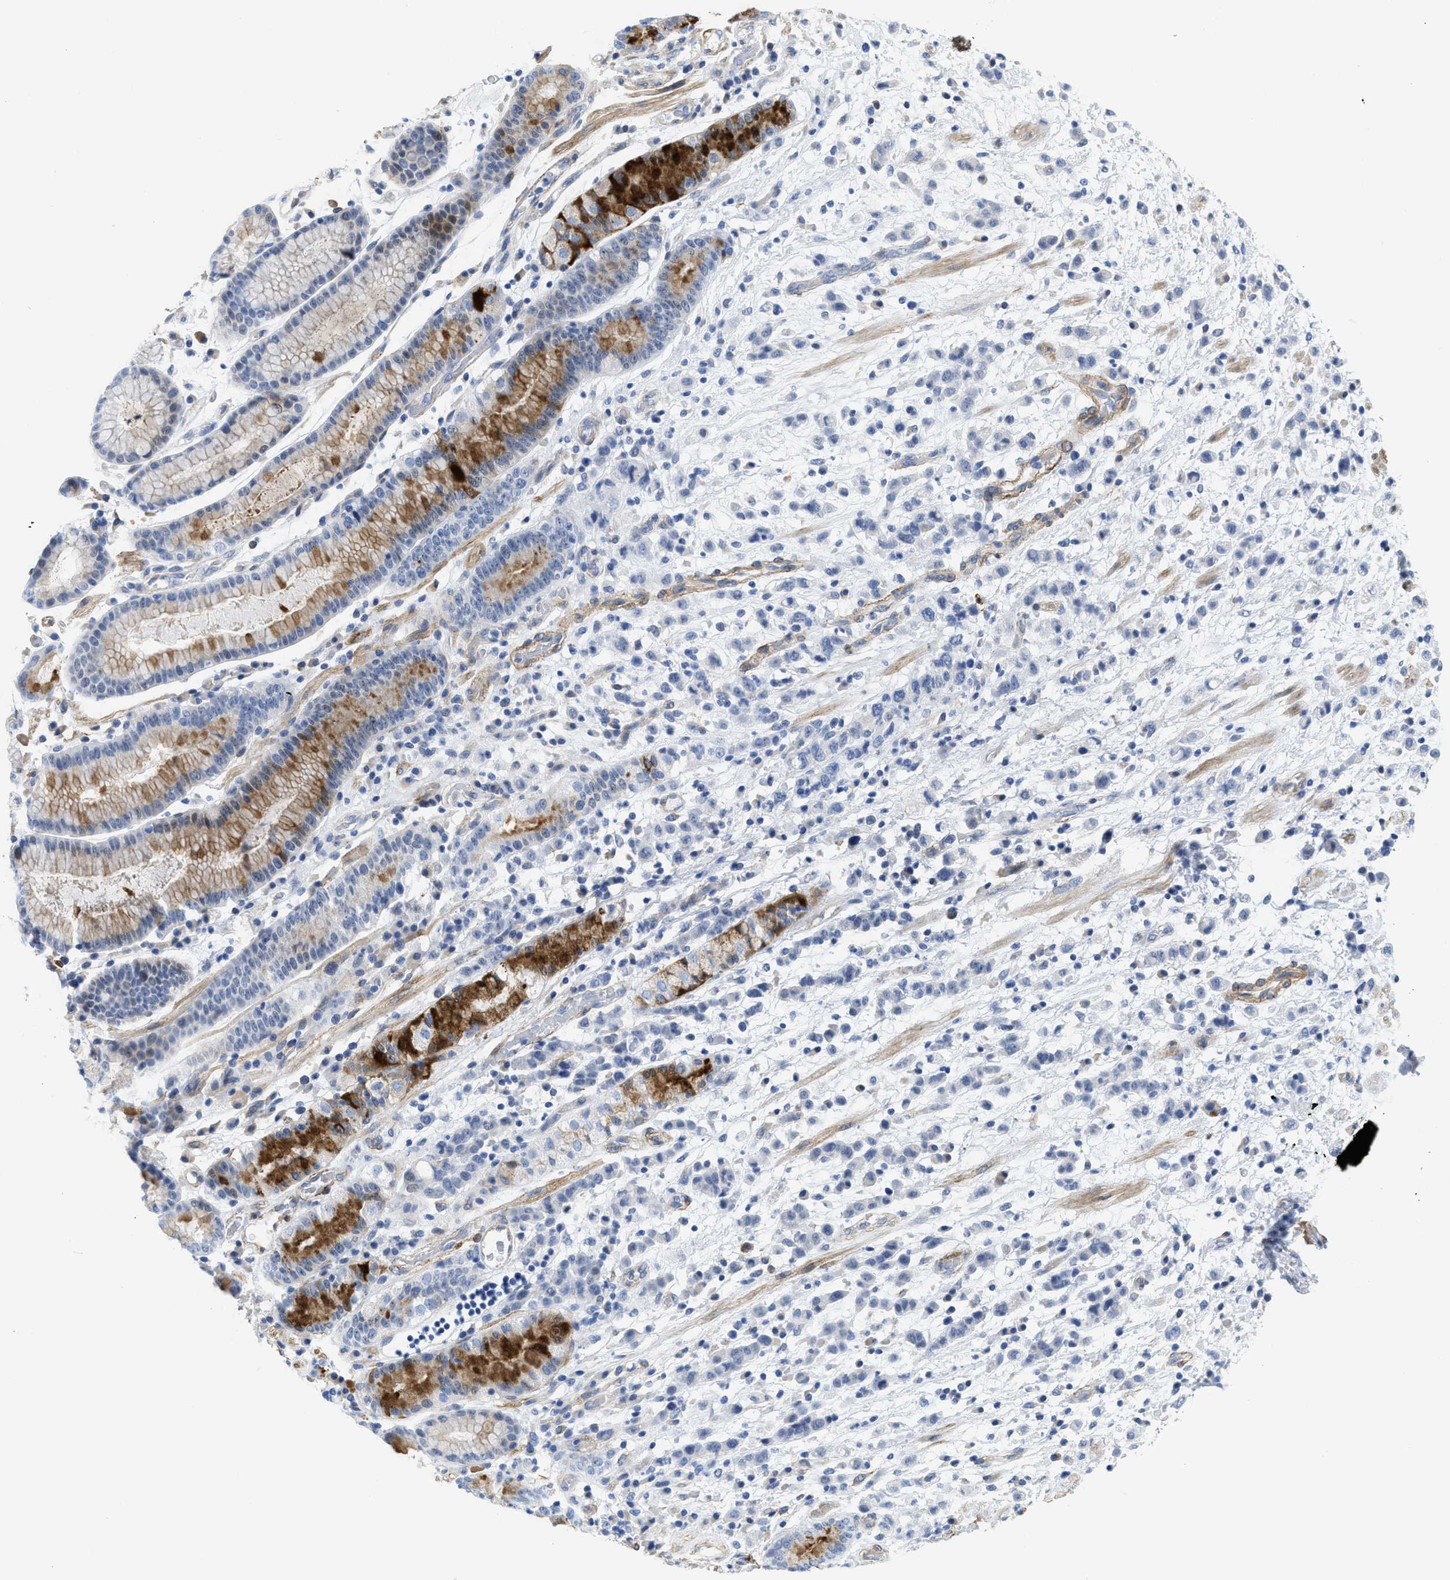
{"staining": {"intensity": "negative", "quantity": "none", "location": "none"}, "tissue": "stomach cancer", "cell_type": "Tumor cells", "image_type": "cancer", "snomed": [{"axis": "morphology", "description": "Adenocarcinoma, NOS"}, {"axis": "topography", "description": "Stomach, lower"}], "caption": "Stomach adenocarcinoma was stained to show a protein in brown. There is no significant expression in tumor cells.", "gene": "TUB", "patient": {"sex": "male", "age": 88}}